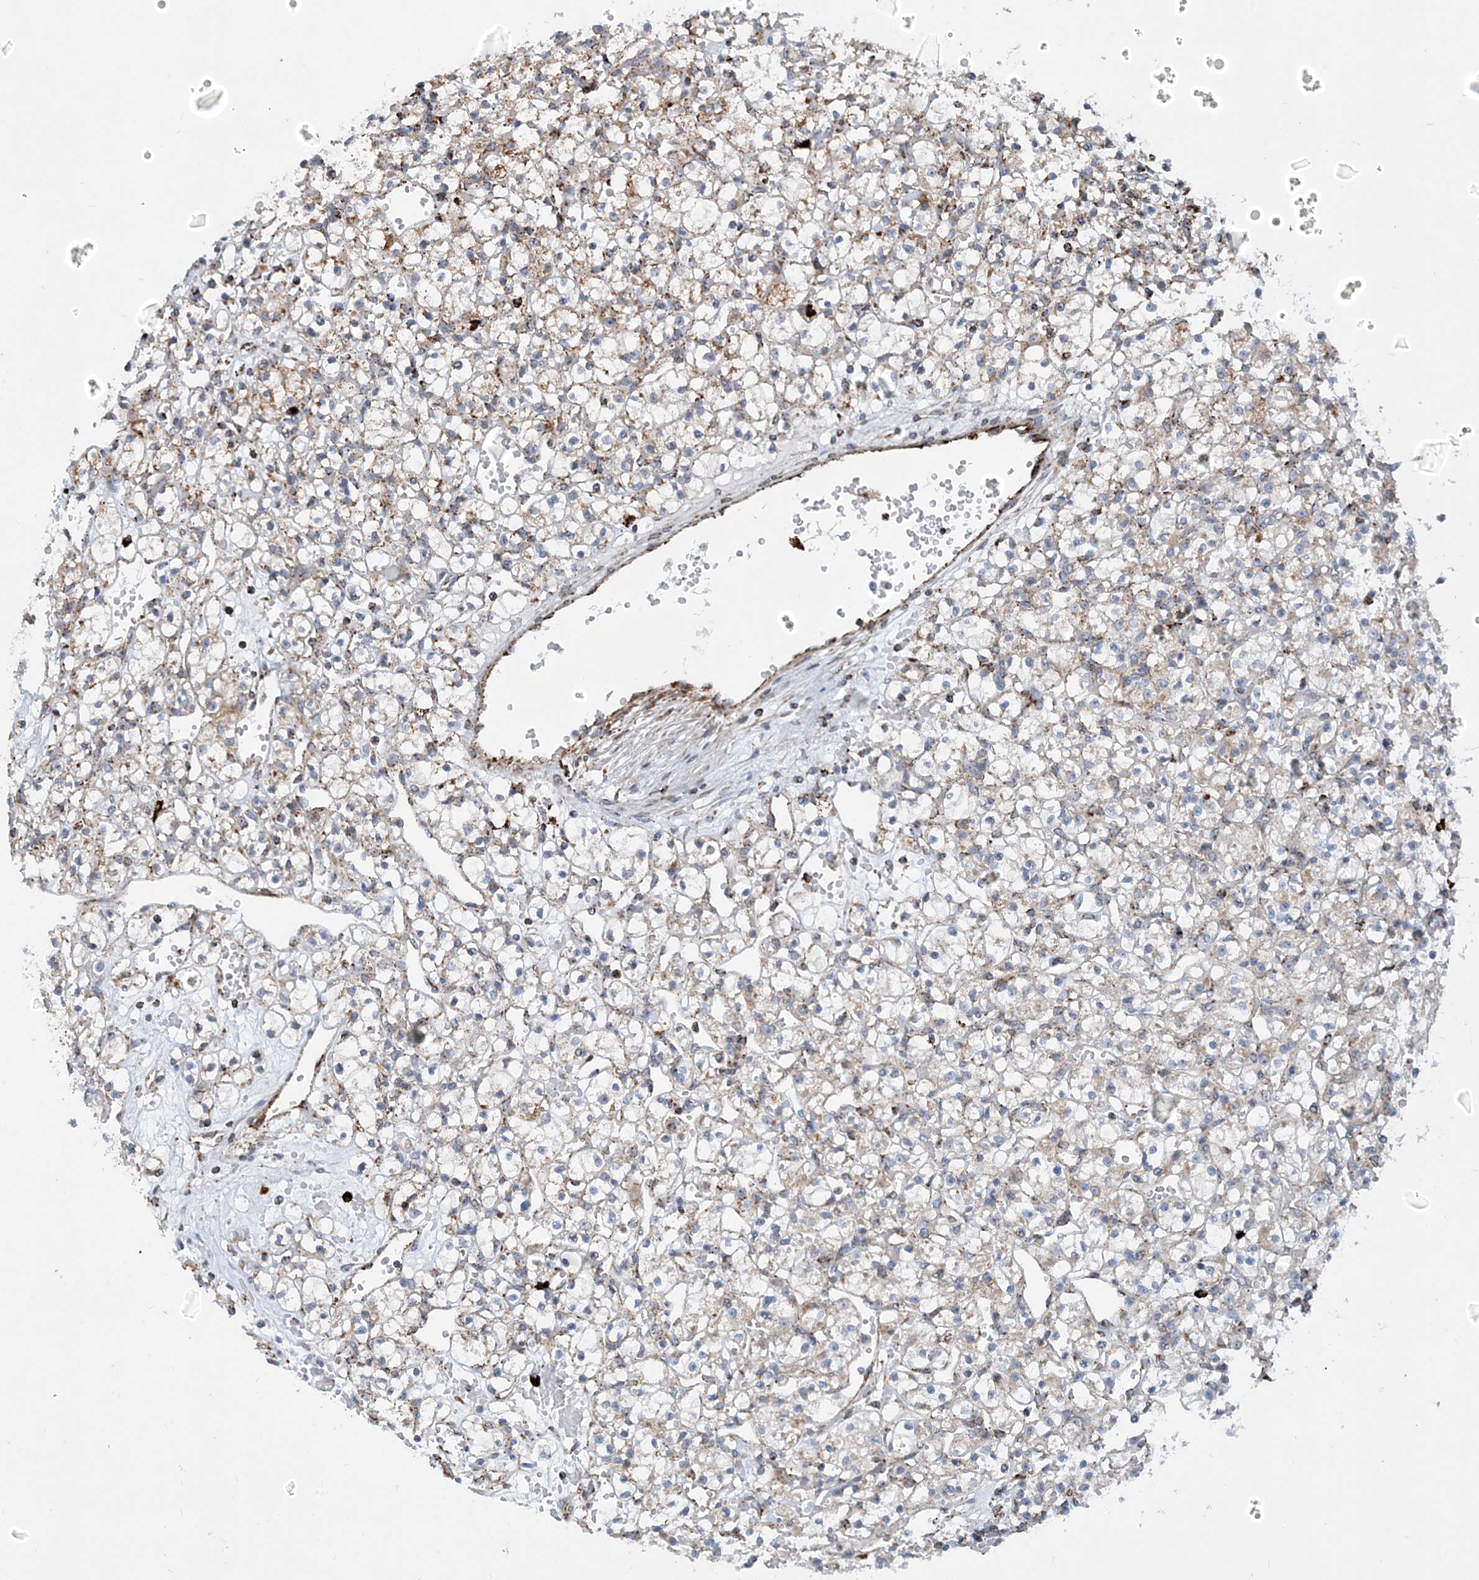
{"staining": {"intensity": "weak", "quantity": "25%-75%", "location": "cytoplasmic/membranous"}, "tissue": "renal cancer", "cell_type": "Tumor cells", "image_type": "cancer", "snomed": [{"axis": "morphology", "description": "Adenocarcinoma, NOS"}, {"axis": "topography", "description": "Kidney"}], "caption": "Brown immunohistochemical staining in human renal cancer (adenocarcinoma) reveals weak cytoplasmic/membranous staining in about 25%-75% of tumor cells.", "gene": "PCDHGA1", "patient": {"sex": "female", "age": 59}}